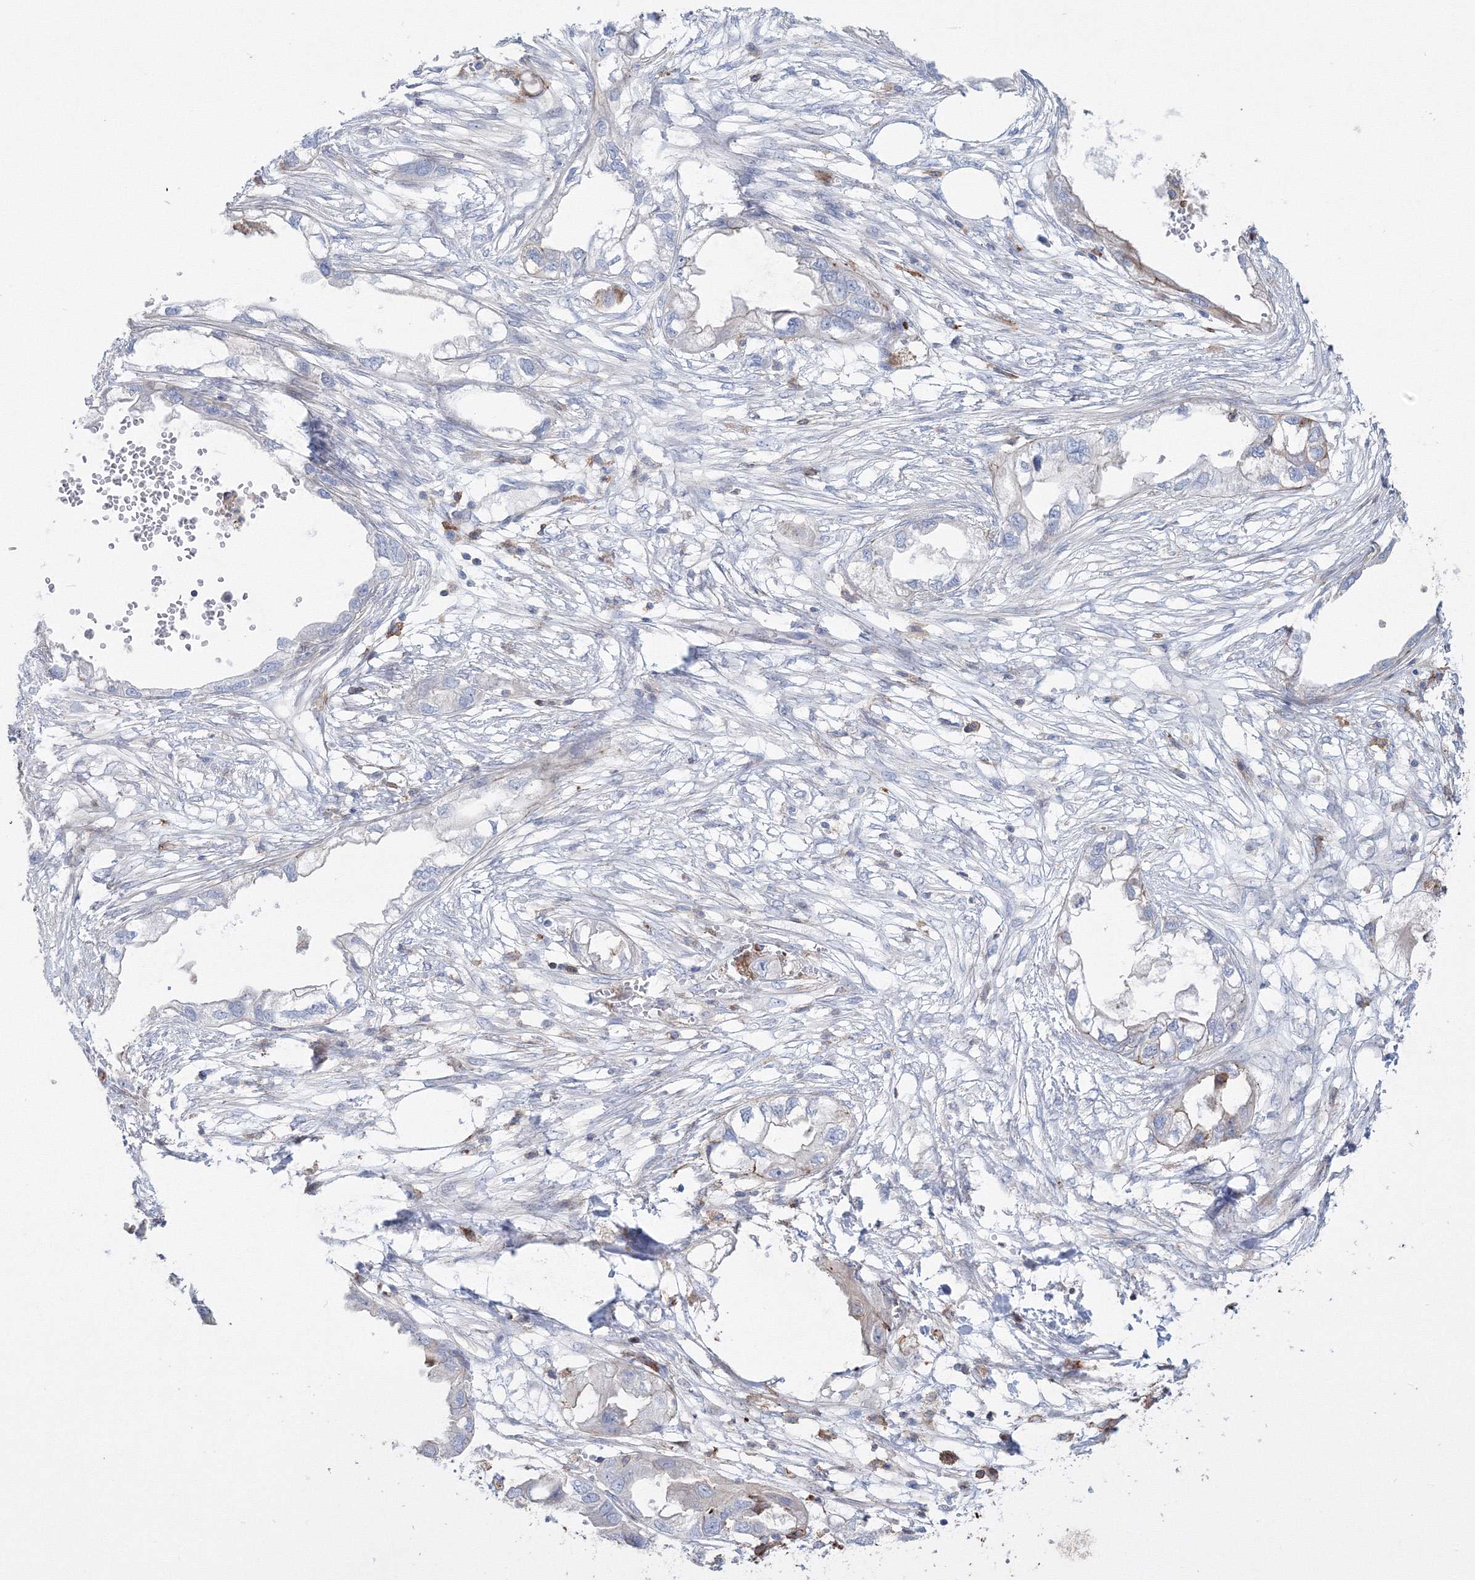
{"staining": {"intensity": "negative", "quantity": "none", "location": "none"}, "tissue": "endometrial cancer", "cell_type": "Tumor cells", "image_type": "cancer", "snomed": [{"axis": "morphology", "description": "Adenocarcinoma, NOS"}, {"axis": "morphology", "description": "Adenocarcinoma, metastatic, NOS"}, {"axis": "topography", "description": "Adipose tissue"}, {"axis": "topography", "description": "Endometrium"}], "caption": "Tumor cells are negative for protein expression in human adenocarcinoma (endometrial). (Brightfield microscopy of DAB (3,3'-diaminobenzidine) immunohistochemistry (IHC) at high magnification).", "gene": "GPR82", "patient": {"sex": "female", "age": 67}}